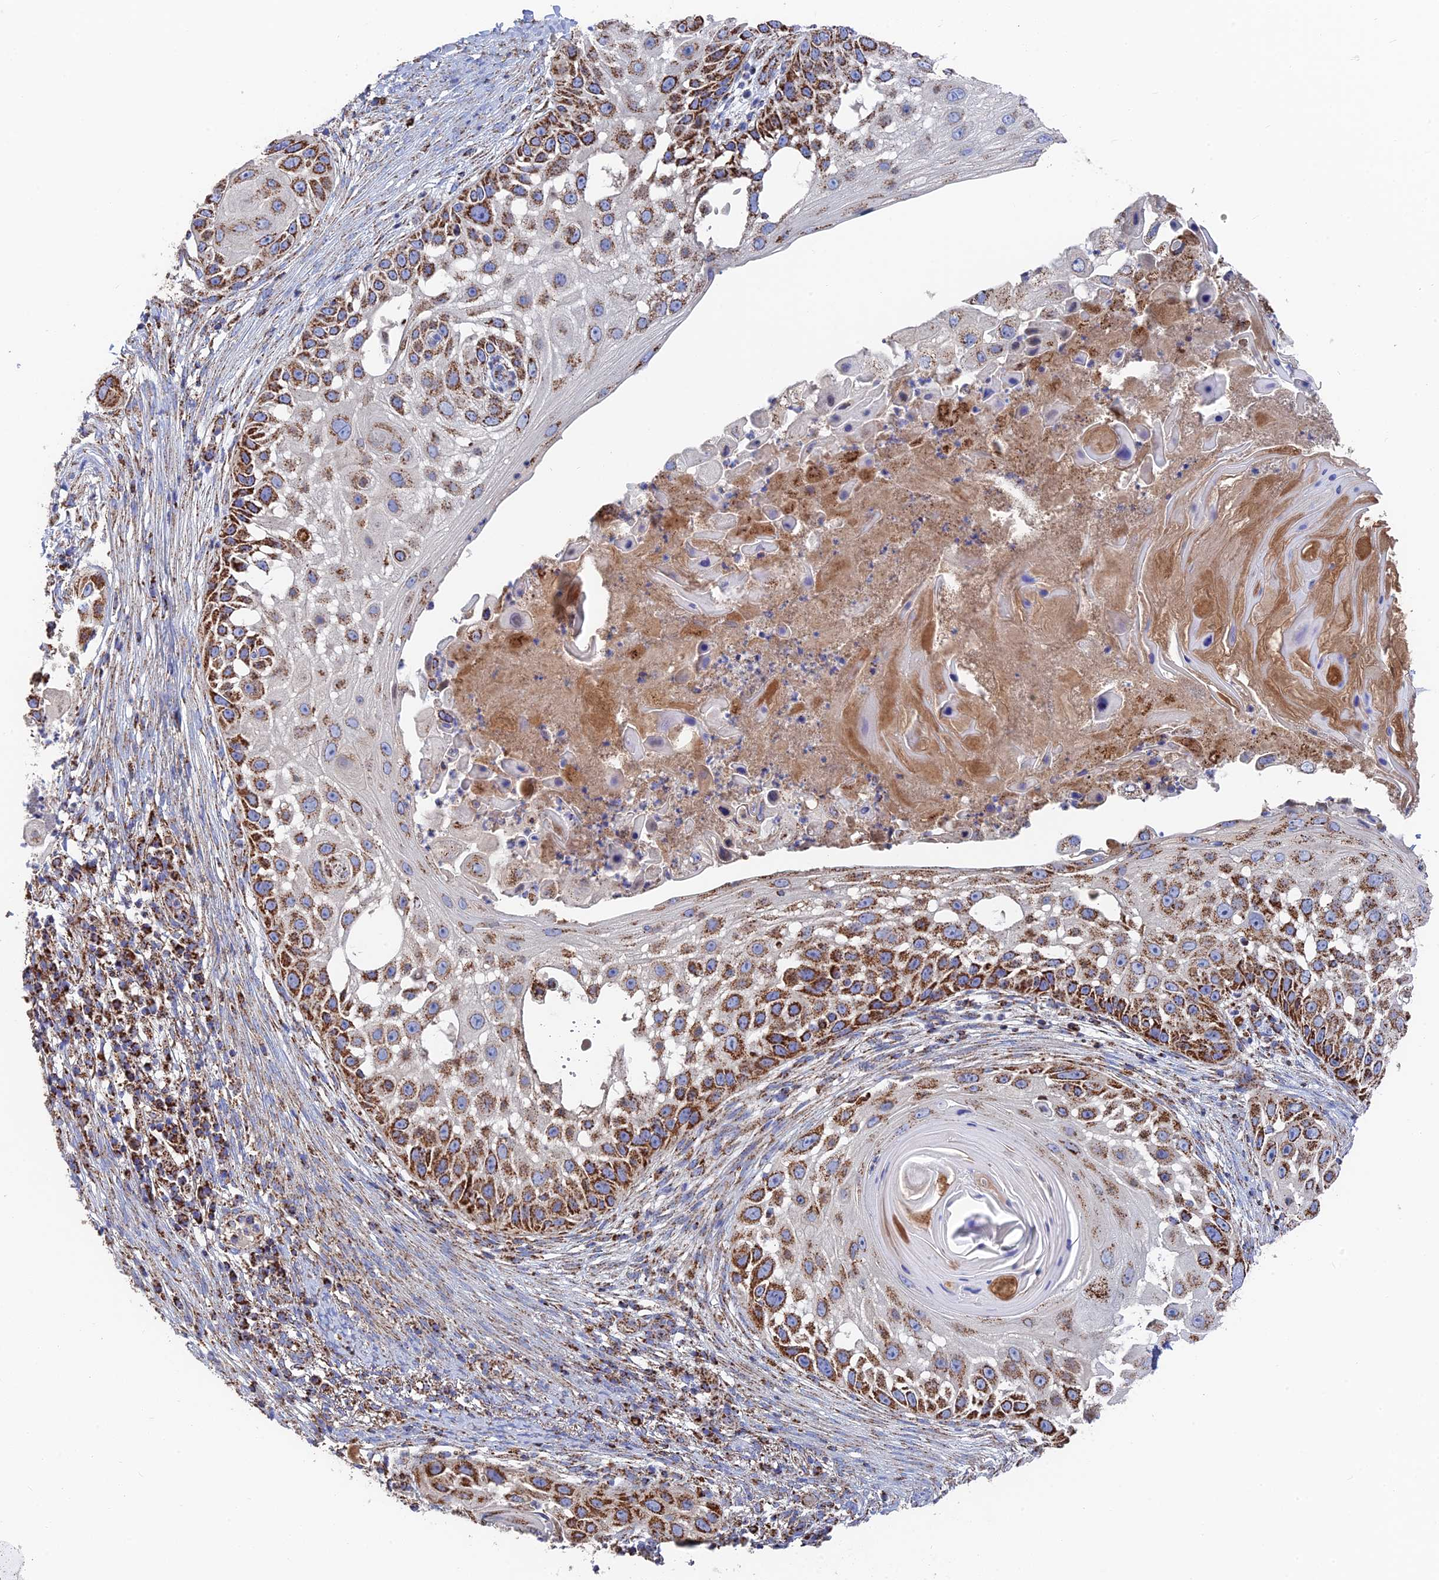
{"staining": {"intensity": "strong", "quantity": ">75%", "location": "cytoplasmic/membranous"}, "tissue": "skin cancer", "cell_type": "Tumor cells", "image_type": "cancer", "snomed": [{"axis": "morphology", "description": "Squamous cell carcinoma, NOS"}, {"axis": "topography", "description": "Skin"}], "caption": "Squamous cell carcinoma (skin) stained with a brown dye demonstrates strong cytoplasmic/membranous positive staining in about >75% of tumor cells.", "gene": "HAUS8", "patient": {"sex": "female", "age": 44}}